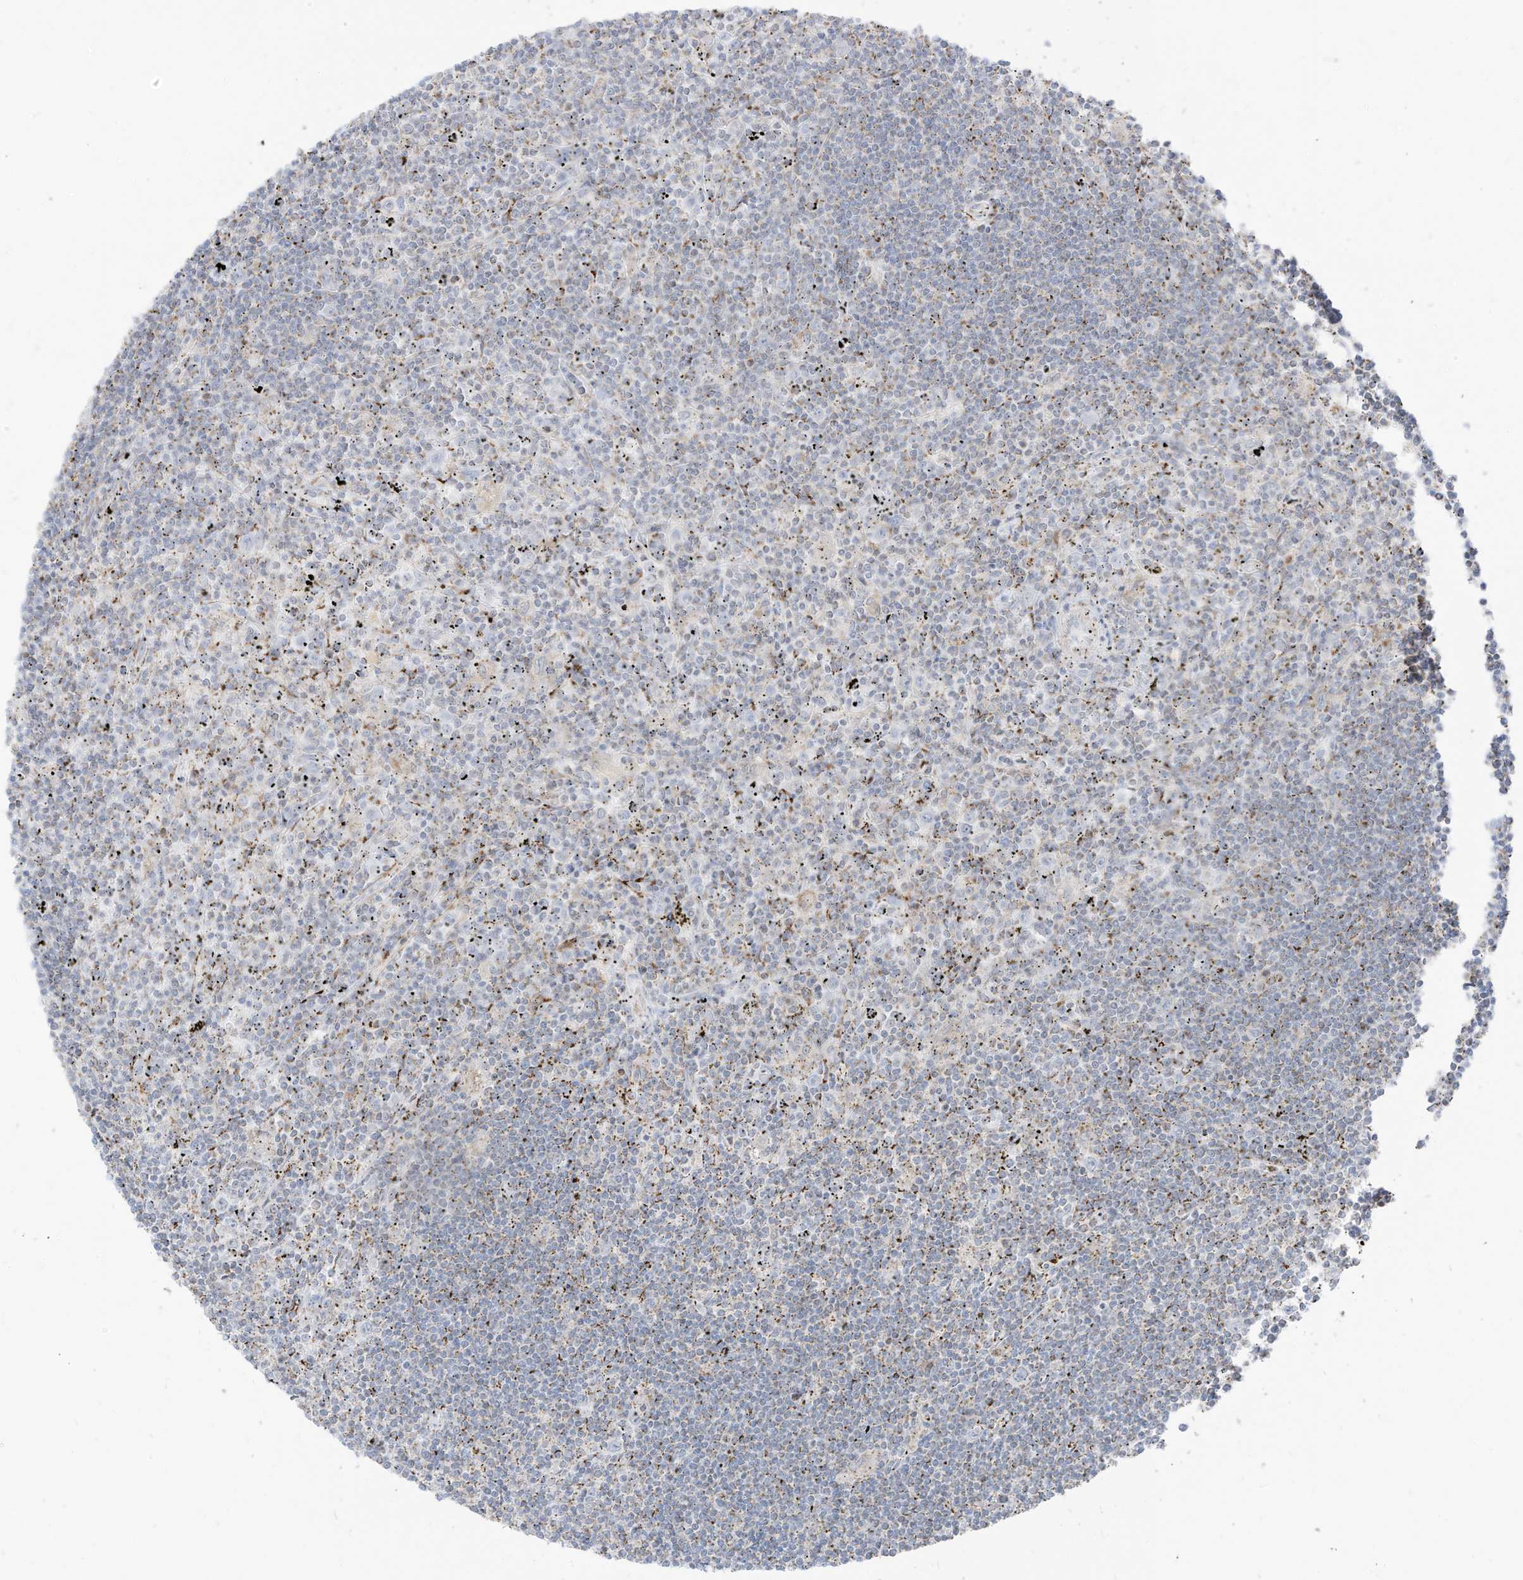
{"staining": {"intensity": "negative", "quantity": "none", "location": "none"}, "tissue": "lymphoma", "cell_type": "Tumor cells", "image_type": "cancer", "snomed": [{"axis": "morphology", "description": "Malignant lymphoma, non-Hodgkin's type, Low grade"}, {"axis": "topography", "description": "Spleen"}], "caption": "This is an IHC histopathology image of human lymphoma. There is no positivity in tumor cells.", "gene": "ETHE1", "patient": {"sex": "male", "age": 76}}